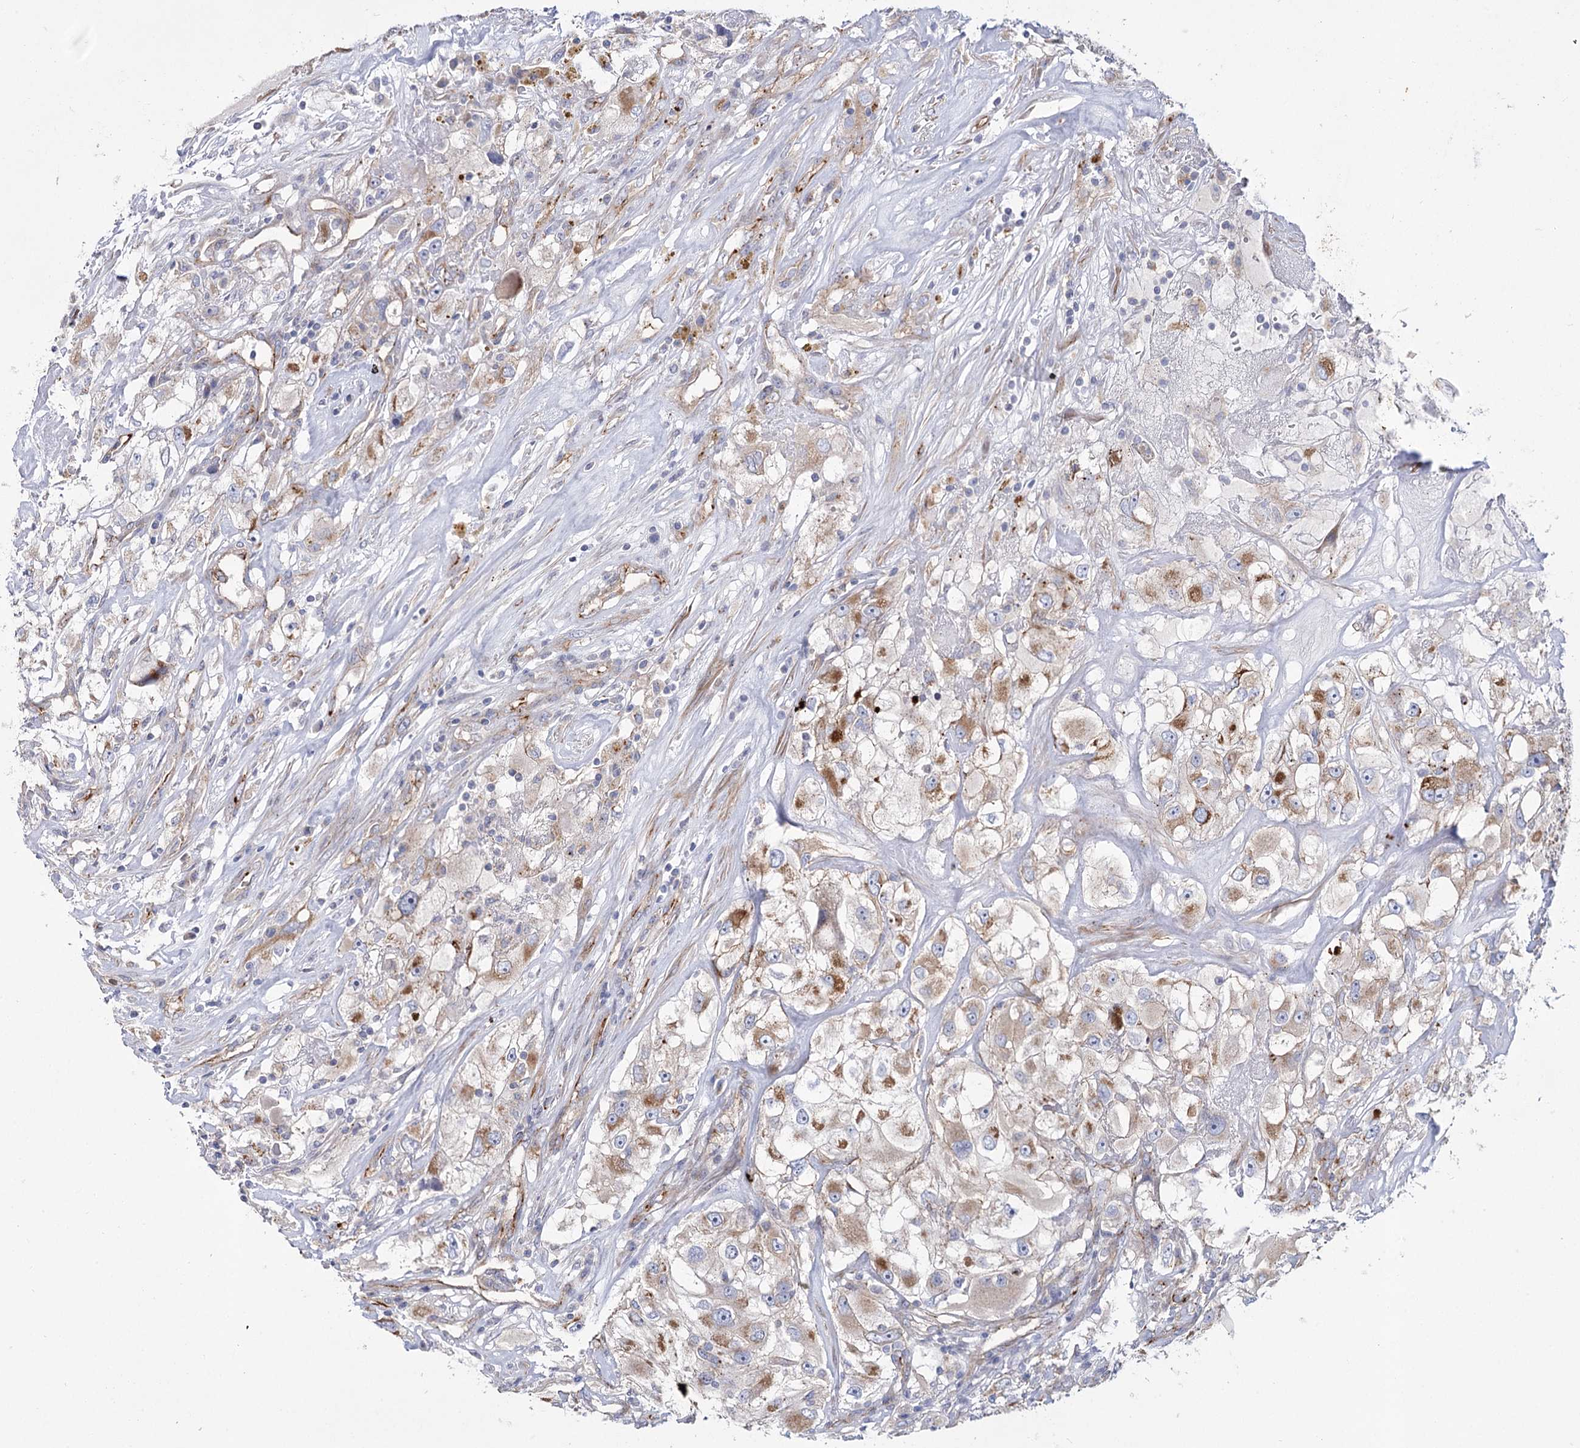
{"staining": {"intensity": "moderate", "quantity": "25%-75%", "location": "cytoplasmic/membranous"}, "tissue": "renal cancer", "cell_type": "Tumor cells", "image_type": "cancer", "snomed": [{"axis": "morphology", "description": "Adenocarcinoma, NOS"}, {"axis": "topography", "description": "Kidney"}], "caption": "Adenocarcinoma (renal) was stained to show a protein in brown. There is medium levels of moderate cytoplasmic/membranous positivity in approximately 25%-75% of tumor cells. (brown staining indicates protein expression, while blue staining denotes nuclei).", "gene": "TMEM164", "patient": {"sex": "female", "age": 52}}